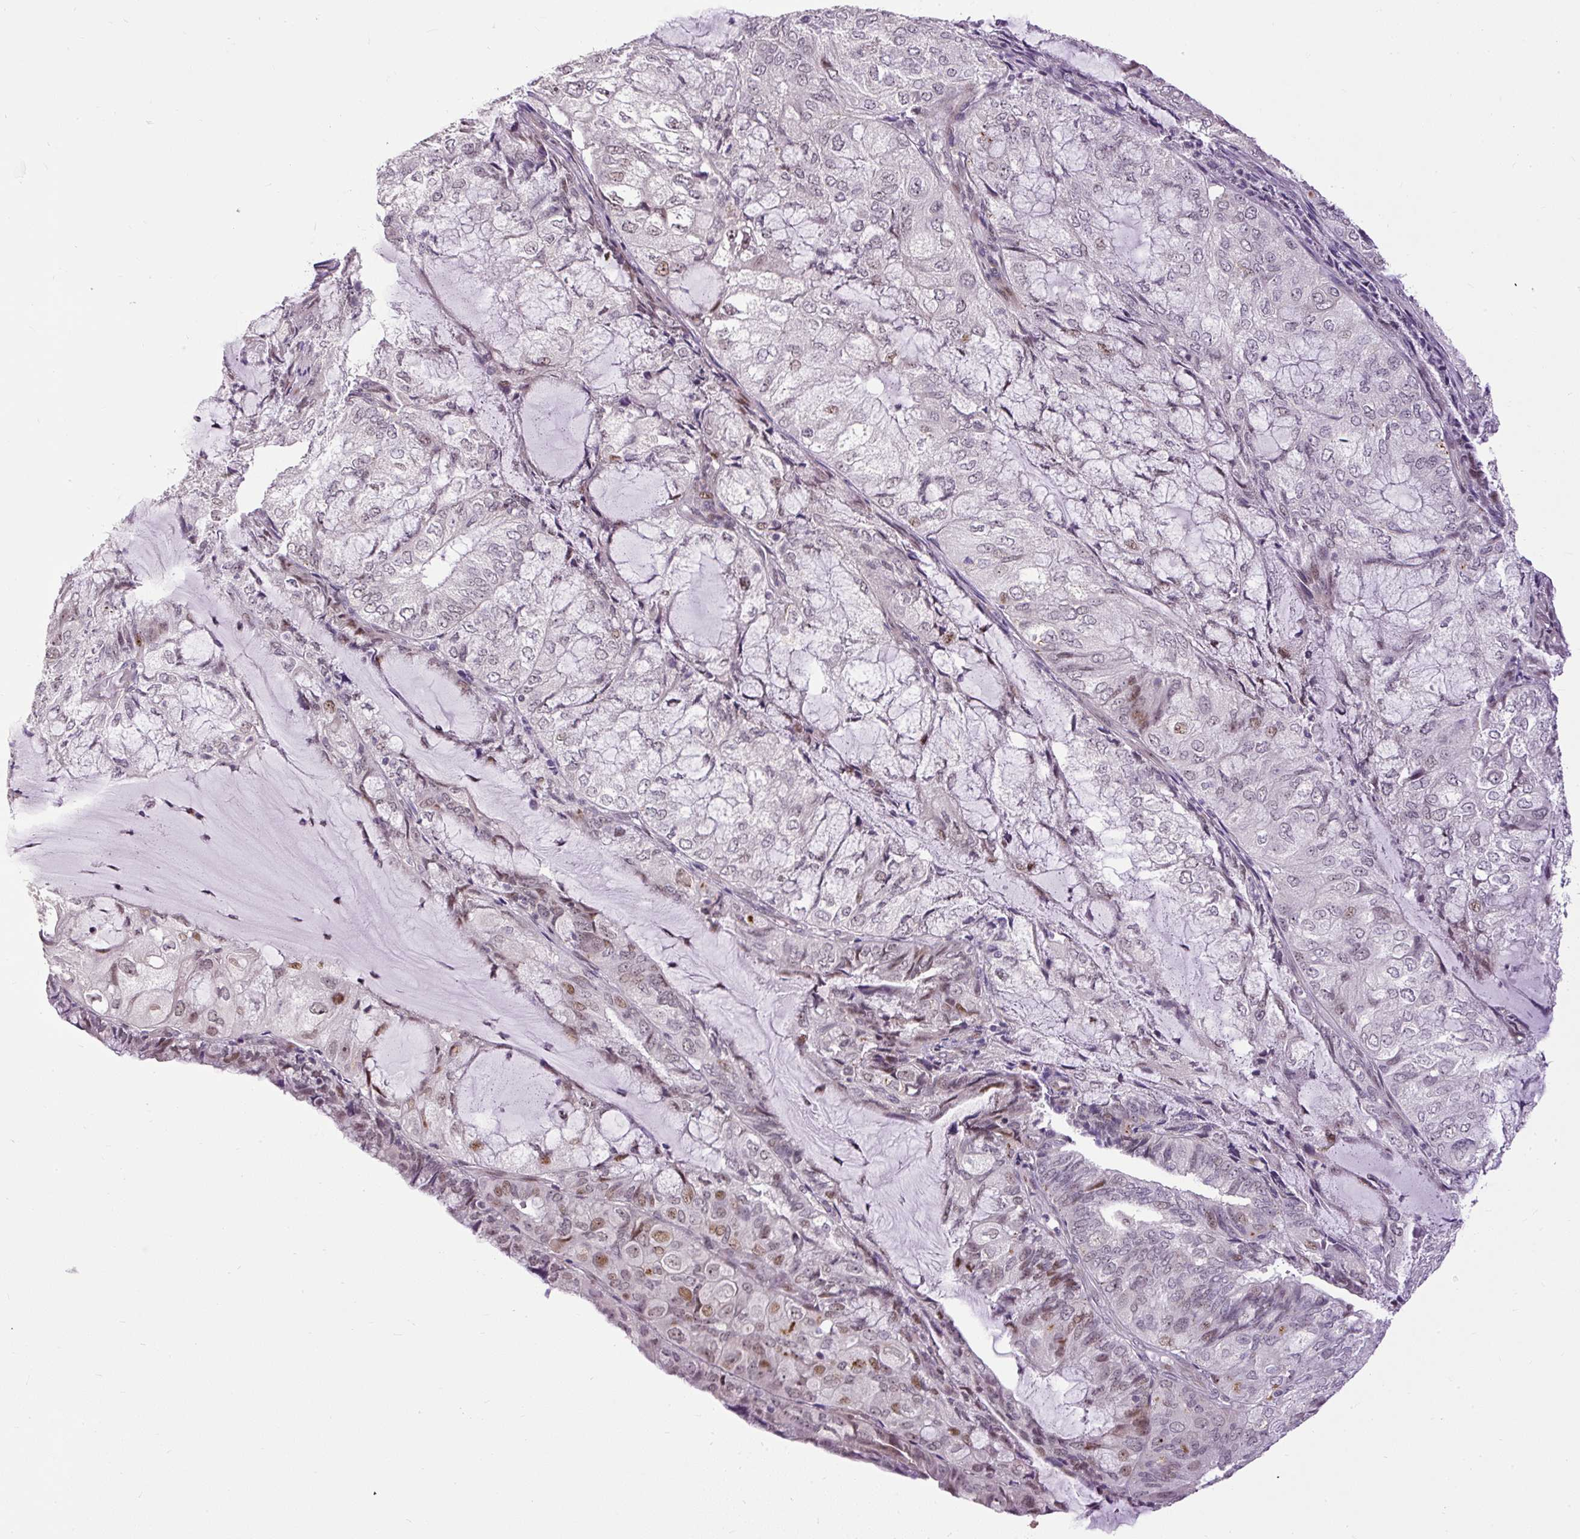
{"staining": {"intensity": "moderate", "quantity": "25%-75%", "location": "nuclear"}, "tissue": "endometrial cancer", "cell_type": "Tumor cells", "image_type": "cancer", "snomed": [{"axis": "morphology", "description": "Adenocarcinoma, NOS"}, {"axis": "topography", "description": "Endometrium"}], "caption": "This micrograph exhibits IHC staining of adenocarcinoma (endometrial), with medium moderate nuclear expression in approximately 25%-75% of tumor cells.", "gene": "ARHGEF18", "patient": {"sex": "female", "age": 81}}